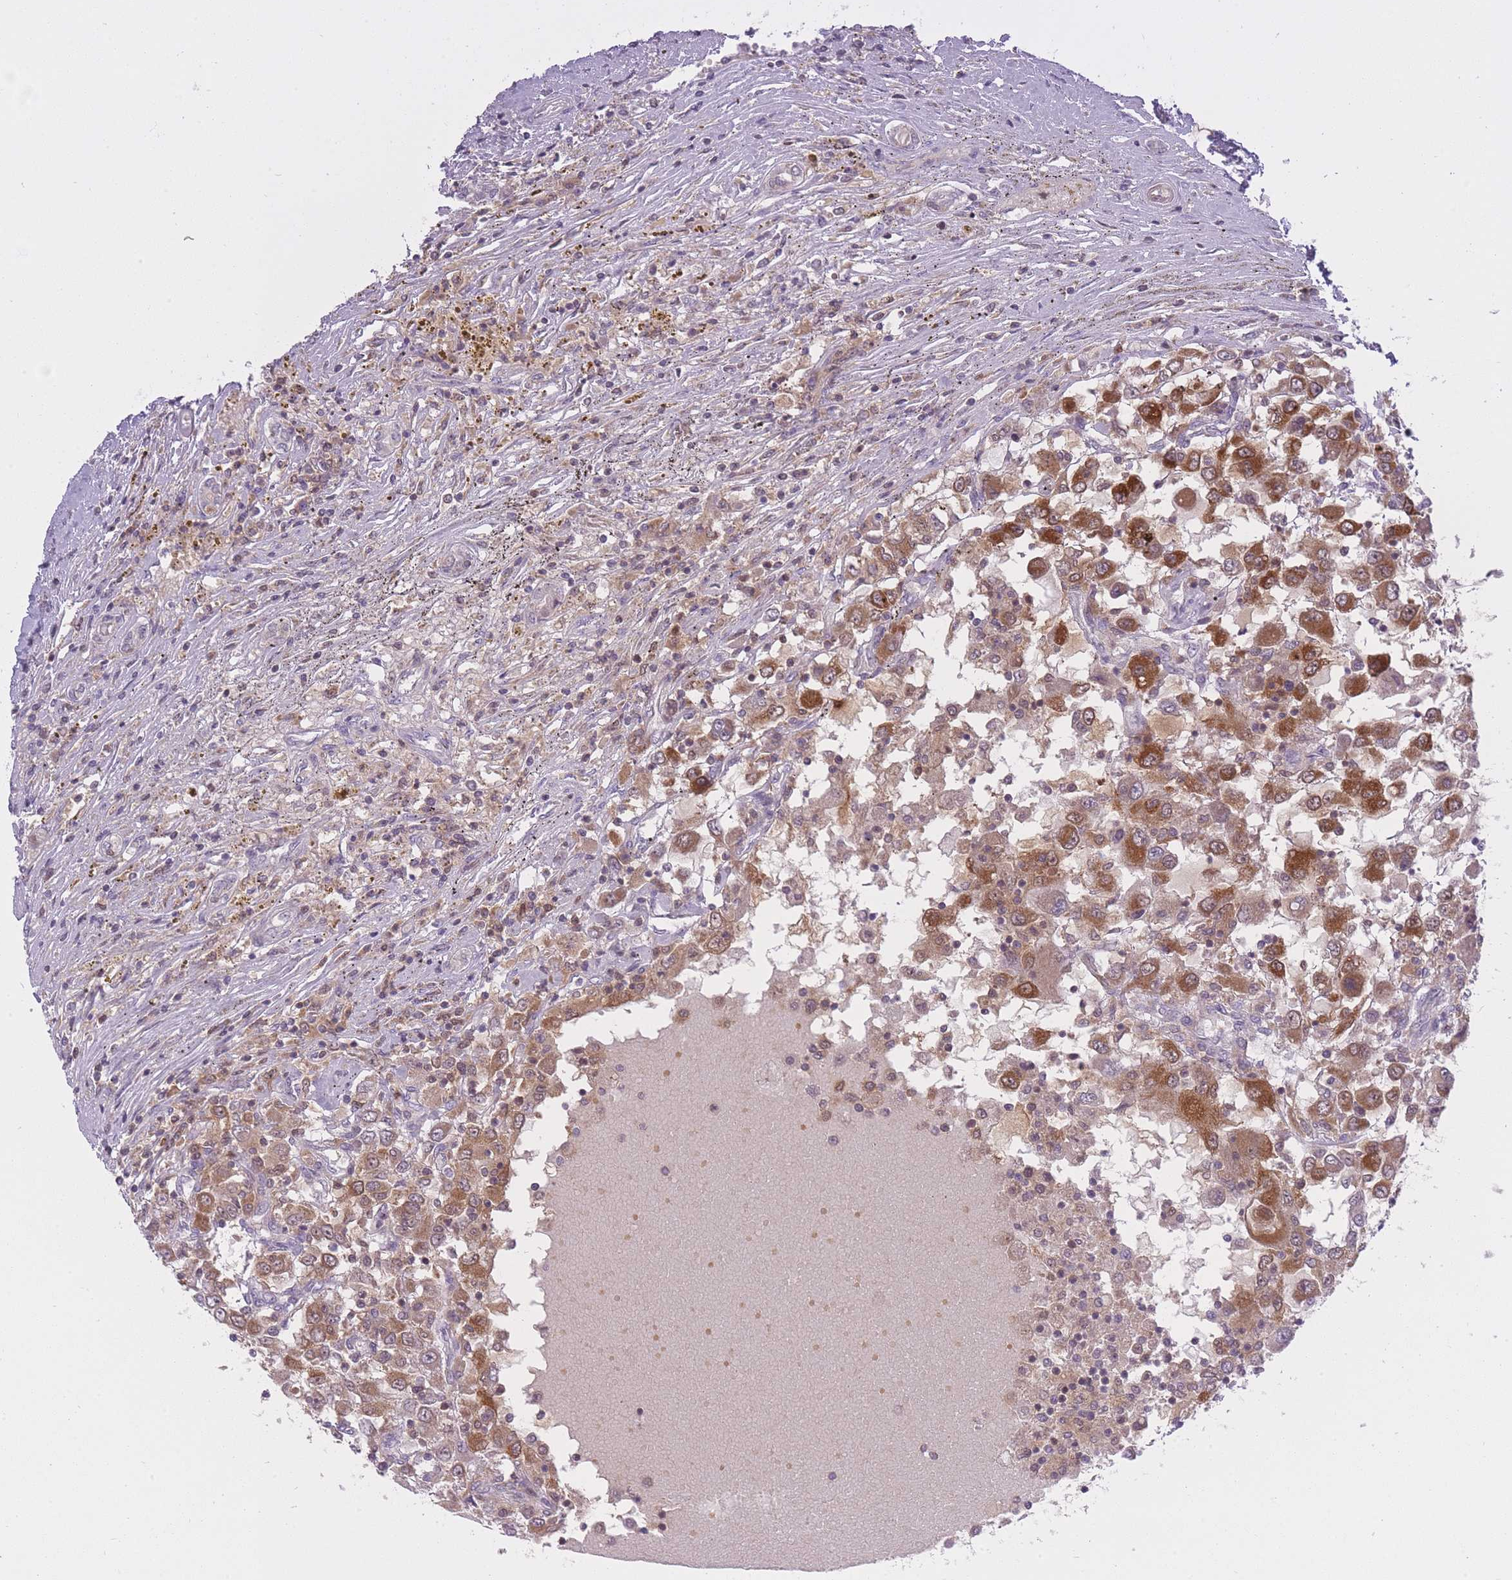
{"staining": {"intensity": "strong", "quantity": ">75%", "location": "cytoplasmic/membranous,nuclear"}, "tissue": "renal cancer", "cell_type": "Tumor cells", "image_type": "cancer", "snomed": [{"axis": "morphology", "description": "Adenocarcinoma, NOS"}, {"axis": "topography", "description": "Kidney"}], "caption": "High-magnification brightfield microscopy of renal adenocarcinoma stained with DAB (brown) and counterstained with hematoxylin (blue). tumor cells exhibit strong cytoplasmic/membranous and nuclear staining is present in about>75% of cells. Using DAB (brown) and hematoxylin (blue) stains, captured at high magnification using brightfield microscopy.", "gene": "CXorf38", "patient": {"sex": "female", "age": 67}}